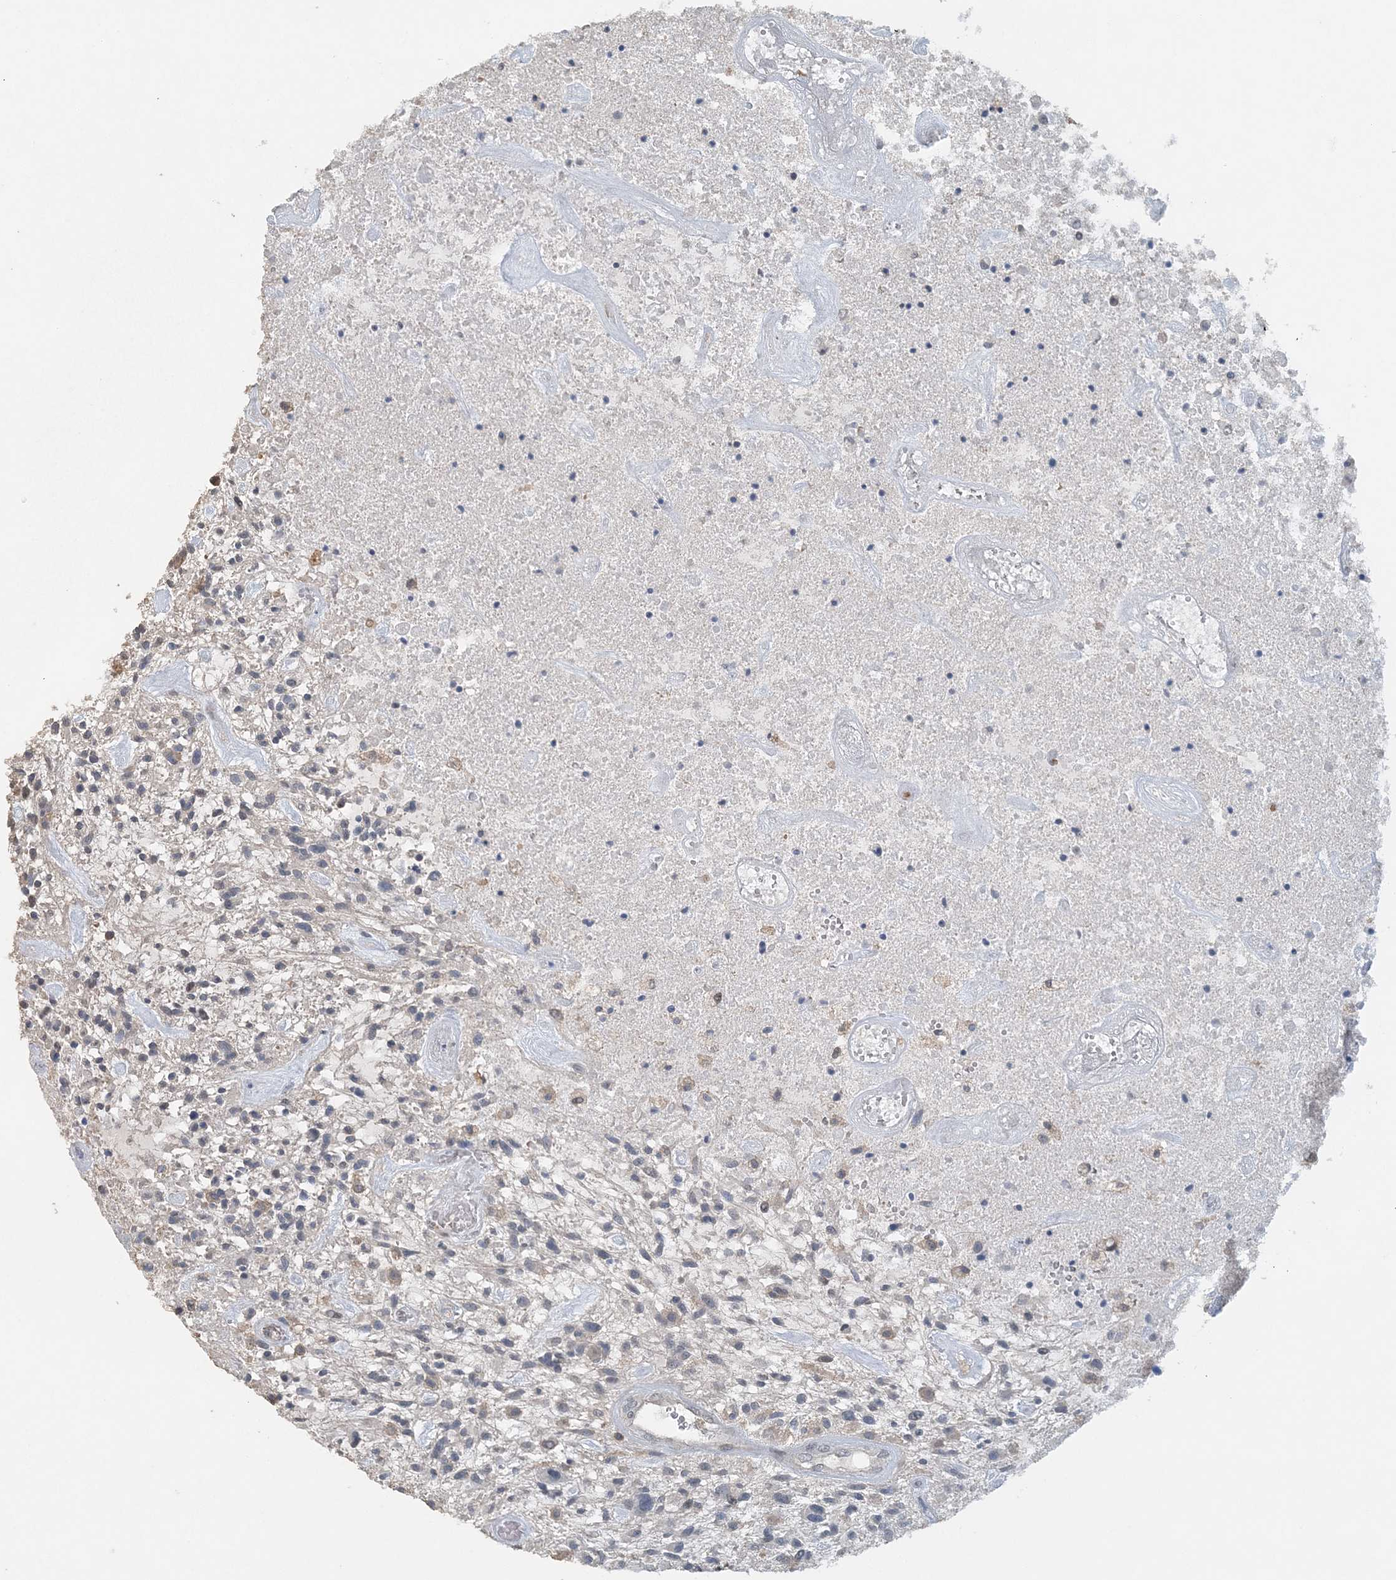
{"staining": {"intensity": "negative", "quantity": "none", "location": "none"}, "tissue": "glioma", "cell_type": "Tumor cells", "image_type": "cancer", "snomed": [{"axis": "morphology", "description": "Glioma, malignant, High grade"}, {"axis": "topography", "description": "Brain"}], "caption": "There is no significant staining in tumor cells of glioma.", "gene": "FAM110A", "patient": {"sex": "male", "age": 47}}